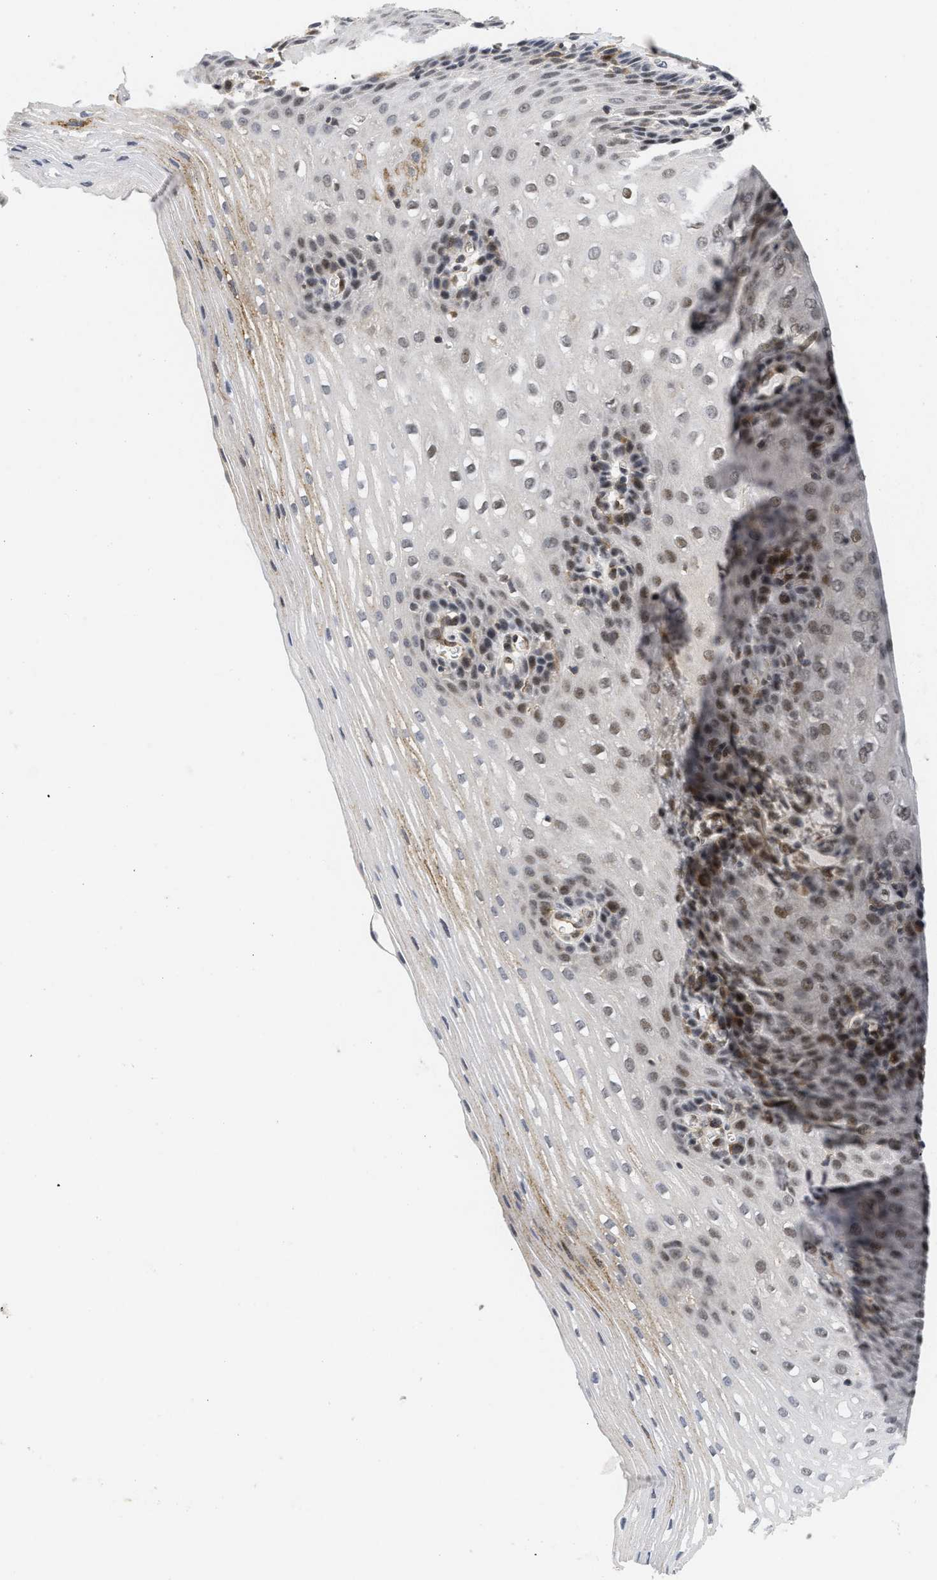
{"staining": {"intensity": "moderate", "quantity": "<25%", "location": "nuclear"}, "tissue": "esophagus", "cell_type": "Squamous epithelial cells", "image_type": "normal", "snomed": [{"axis": "morphology", "description": "Normal tissue, NOS"}, {"axis": "topography", "description": "Esophagus"}], "caption": "Protein expression analysis of benign human esophagus reveals moderate nuclear expression in about <25% of squamous epithelial cells. Immunohistochemistry stains the protein in brown and the nuclei are stained blue.", "gene": "HIF1A", "patient": {"sex": "male", "age": 48}}